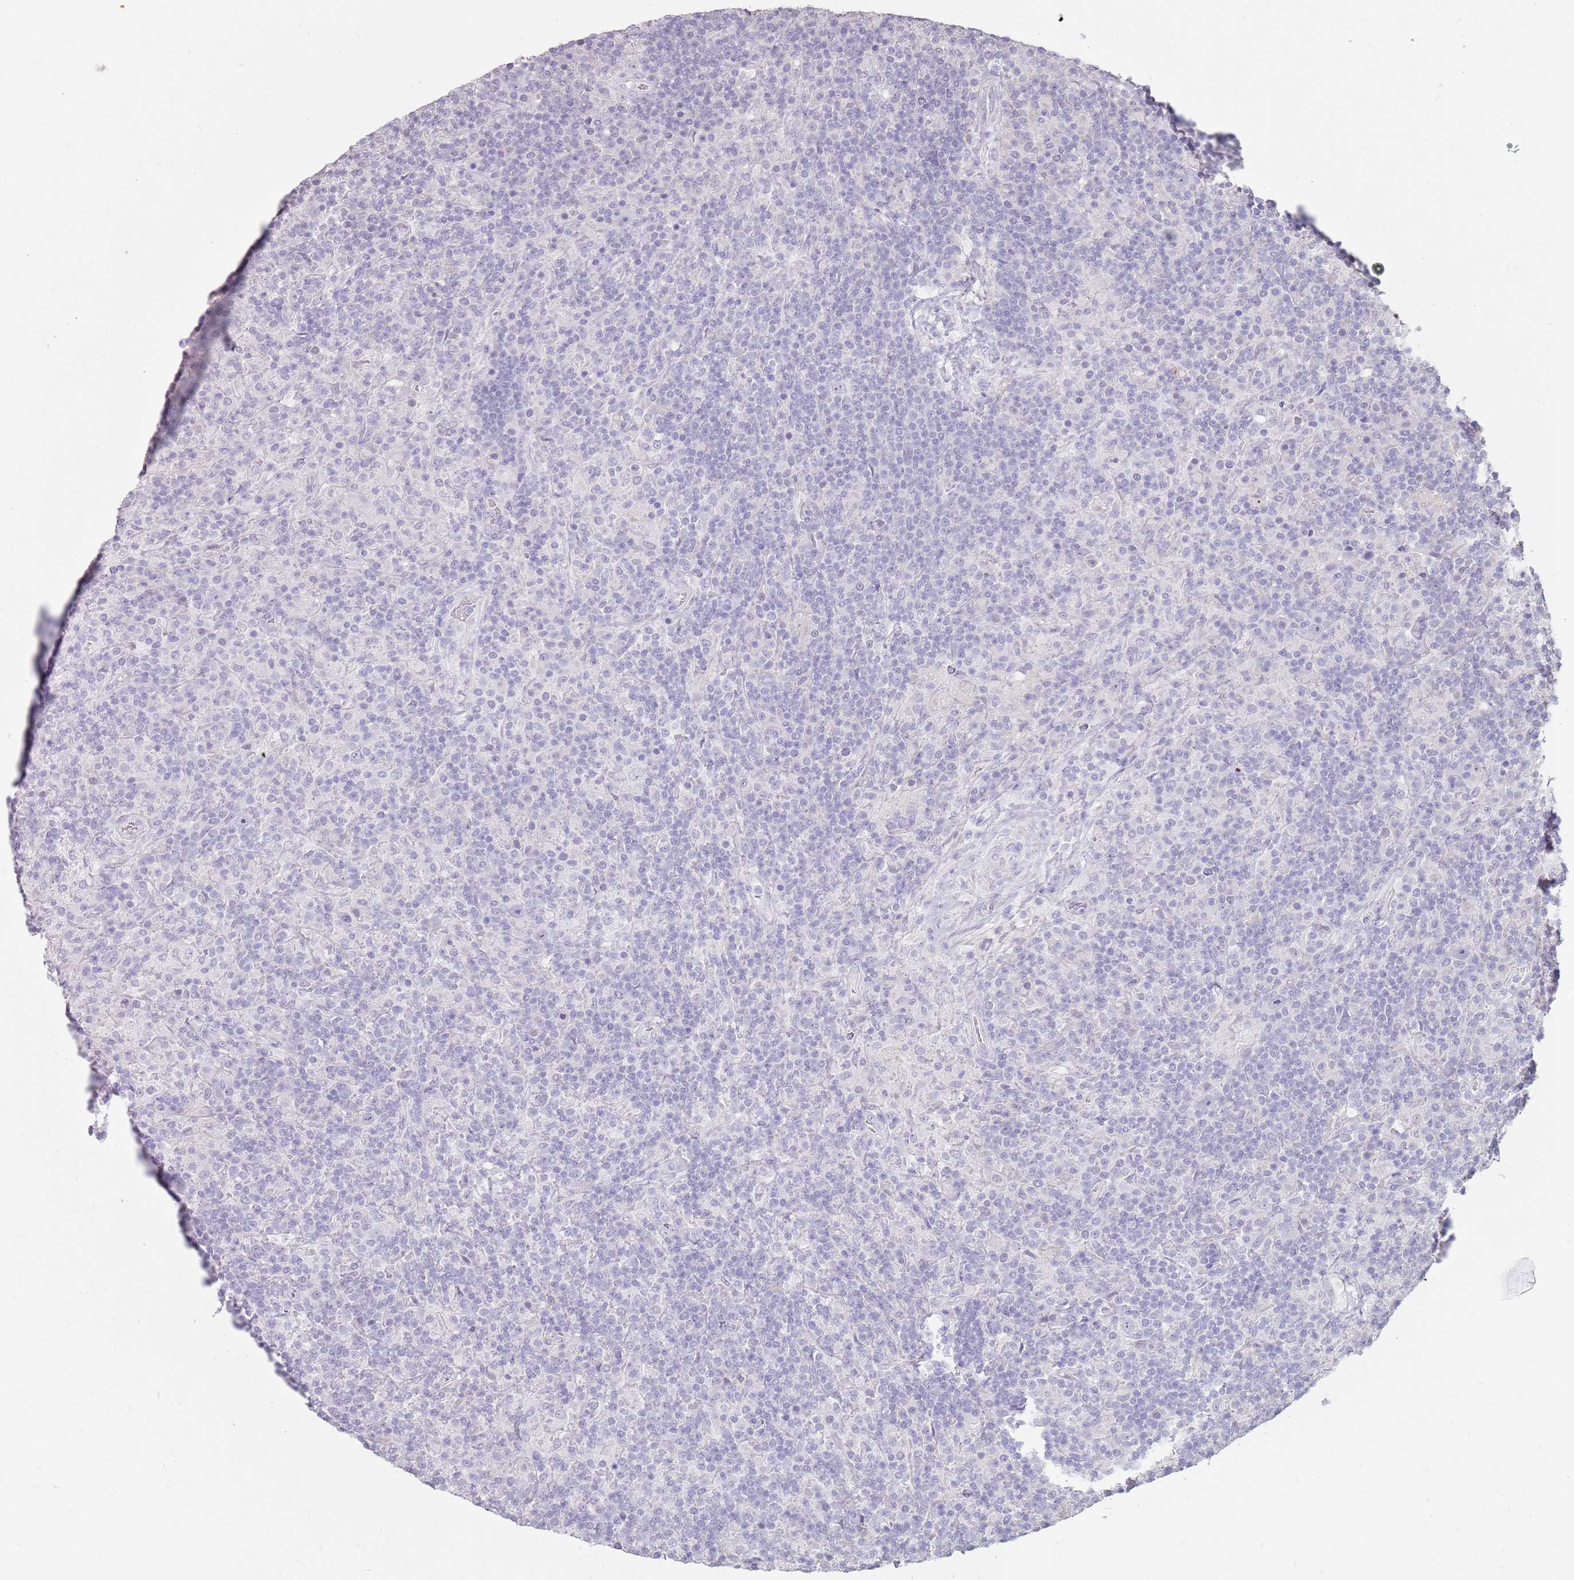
{"staining": {"intensity": "negative", "quantity": "none", "location": "none"}, "tissue": "lymphoma", "cell_type": "Tumor cells", "image_type": "cancer", "snomed": [{"axis": "morphology", "description": "Hodgkin's disease, NOS"}, {"axis": "topography", "description": "Lymph node"}], "caption": "Tumor cells are negative for protein expression in human Hodgkin's disease. The staining is performed using DAB brown chromogen with nuclei counter-stained in using hematoxylin.", "gene": "STYK1", "patient": {"sex": "male", "age": 70}}